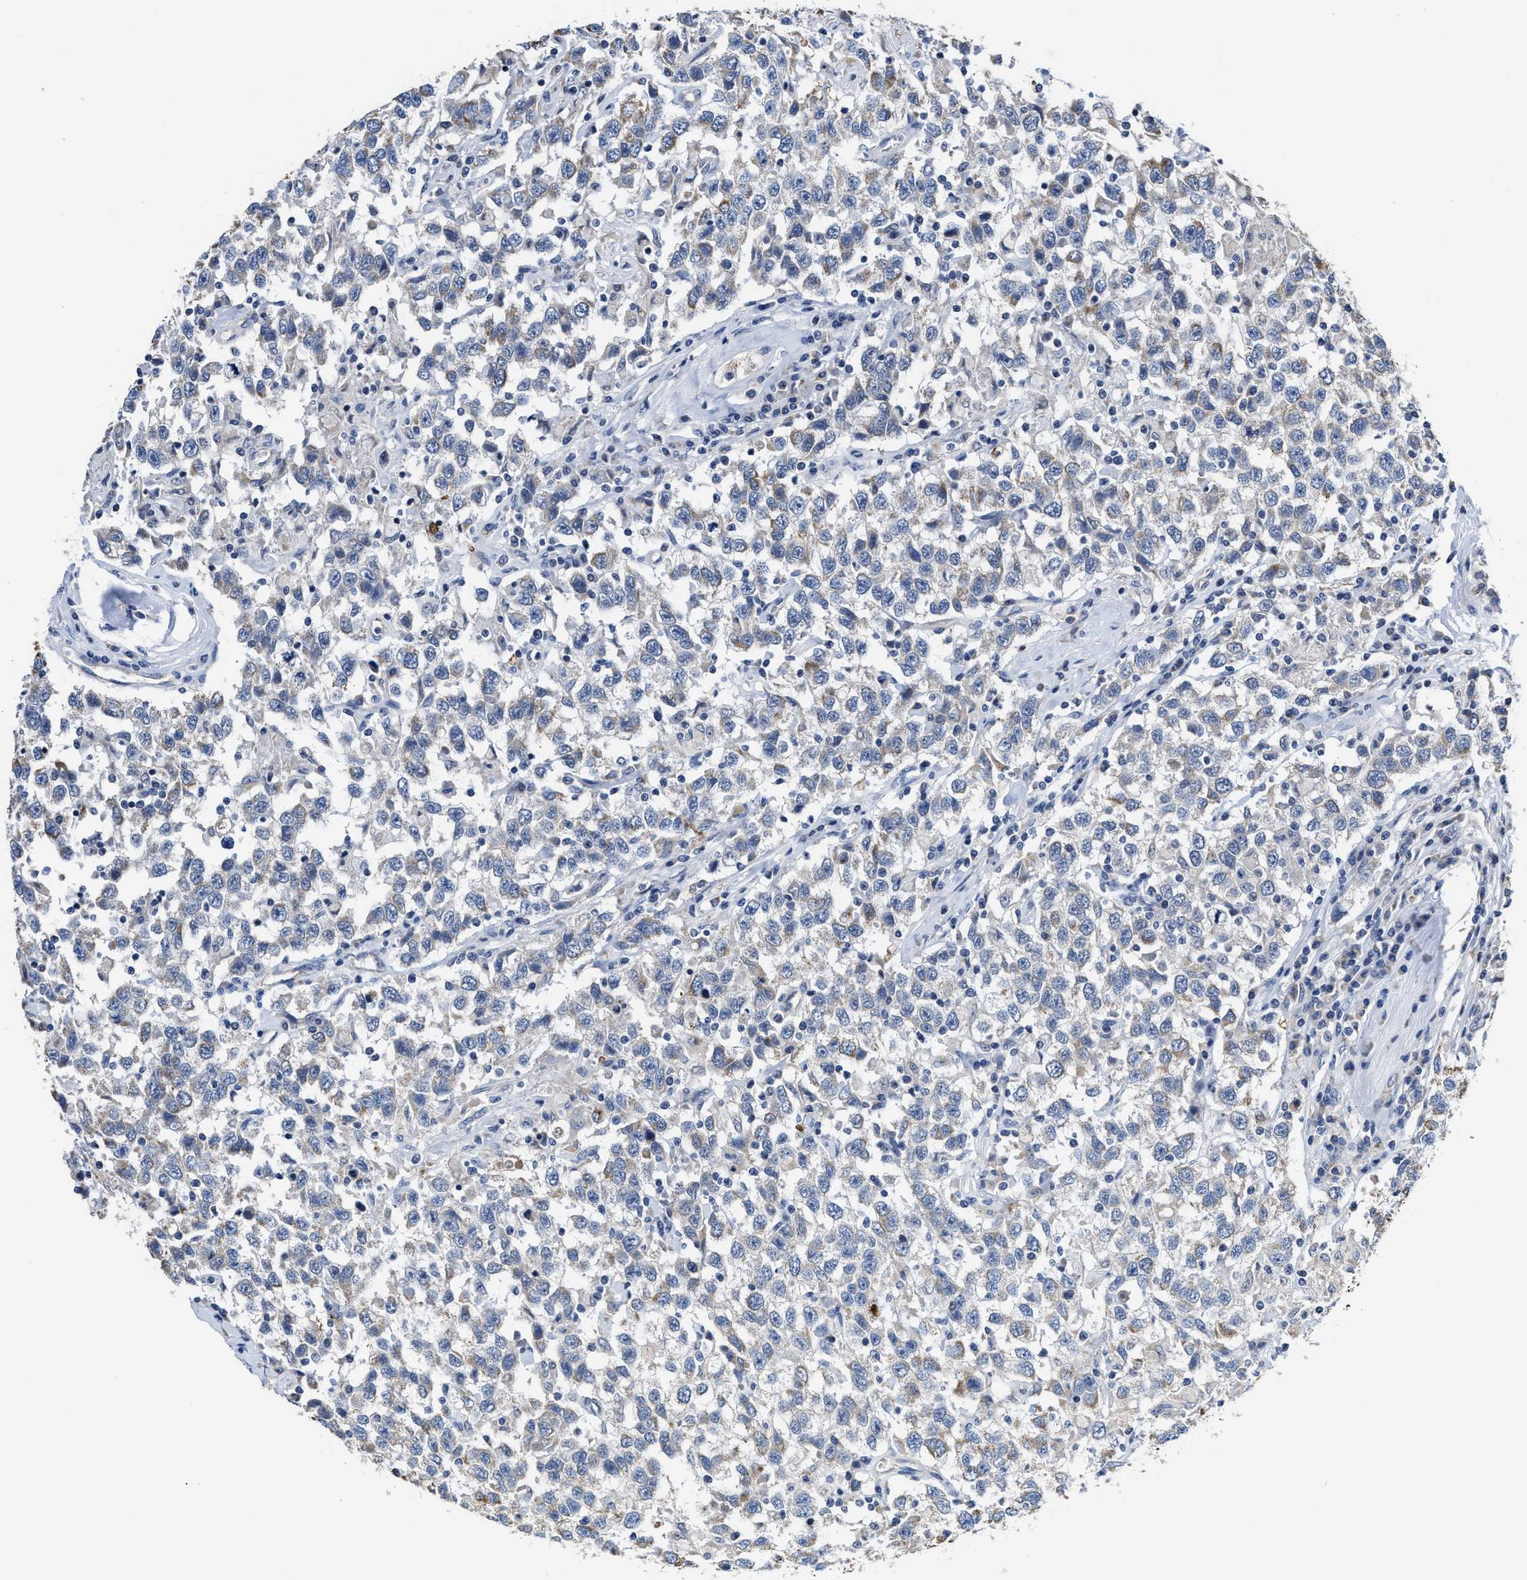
{"staining": {"intensity": "weak", "quantity": "<25%", "location": "cytoplasmic/membranous"}, "tissue": "testis cancer", "cell_type": "Tumor cells", "image_type": "cancer", "snomed": [{"axis": "morphology", "description": "Seminoma, NOS"}, {"axis": "topography", "description": "Testis"}], "caption": "Tumor cells show no significant staining in testis seminoma. (IHC, brightfield microscopy, high magnification).", "gene": "GHITM", "patient": {"sex": "male", "age": 41}}